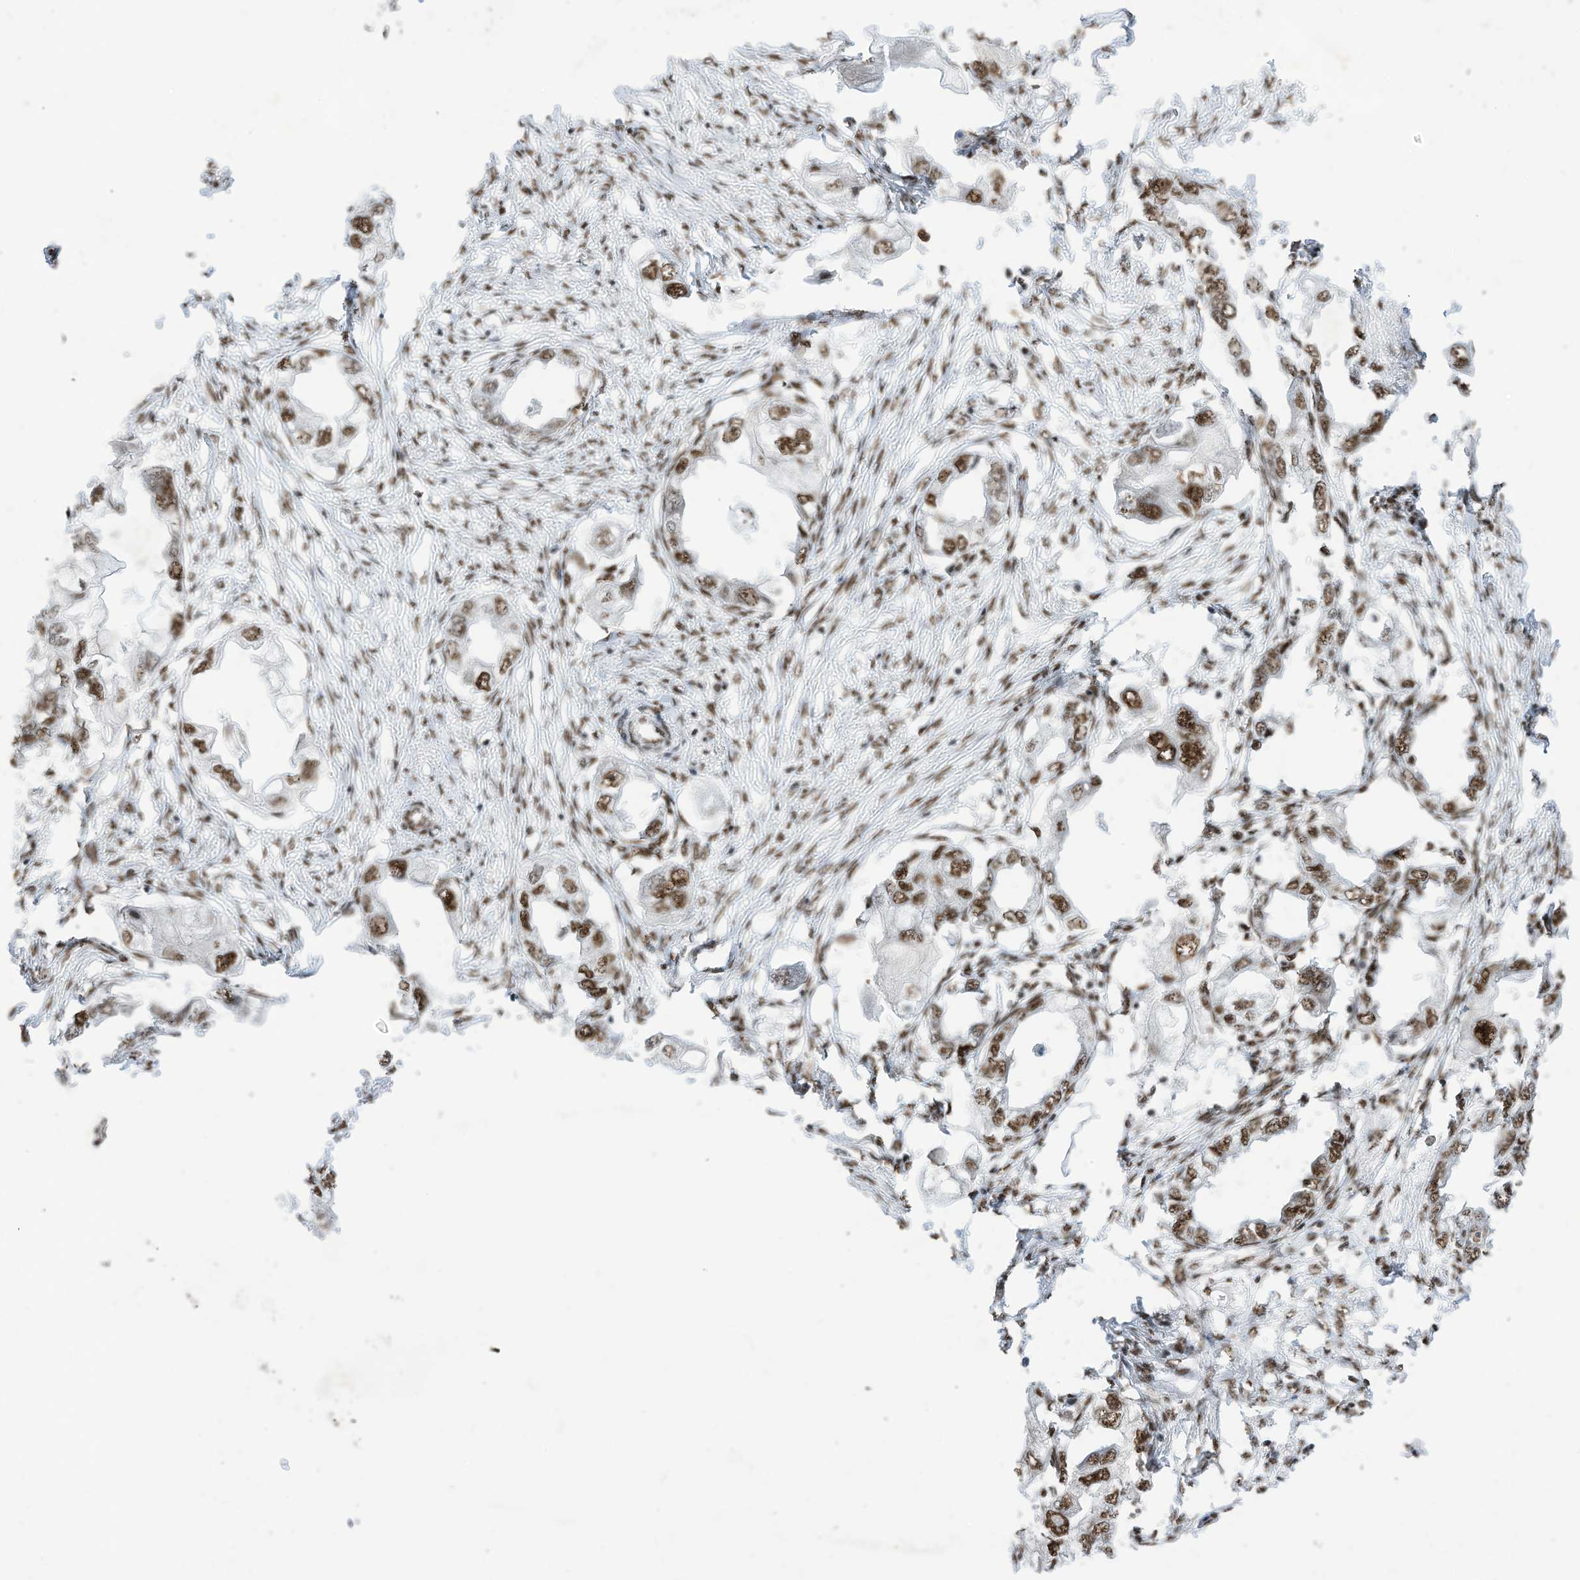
{"staining": {"intensity": "moderate", "quantity": ">75%", "location": "nuclear"}, "tissue": "endometrial cancer", "cell_type": "Tumor cells", "image_type": "cancer", "snomed": [{"axis": "morphology", "description": "Adenocarcinoma, NOS"}, {"axis": "morphology", "description": "Adenocarcinoma, metastatic, NOS"}, {"axis": "topography", "description": "Adipose tissue"}, {"axis": "topography", "description": "Endometrium"}], "caption": "This histopathology image demonstrates metastatic adenocarcinoma (endometrial) stained with immunohistochemistry to label a protein in brown. The nuclear of tumor cells show moderate positivity for the protein. Nuclei are counter-stained blue.", "gene": "SF3A3", "patient": {"sex": "female", "age": 67}}